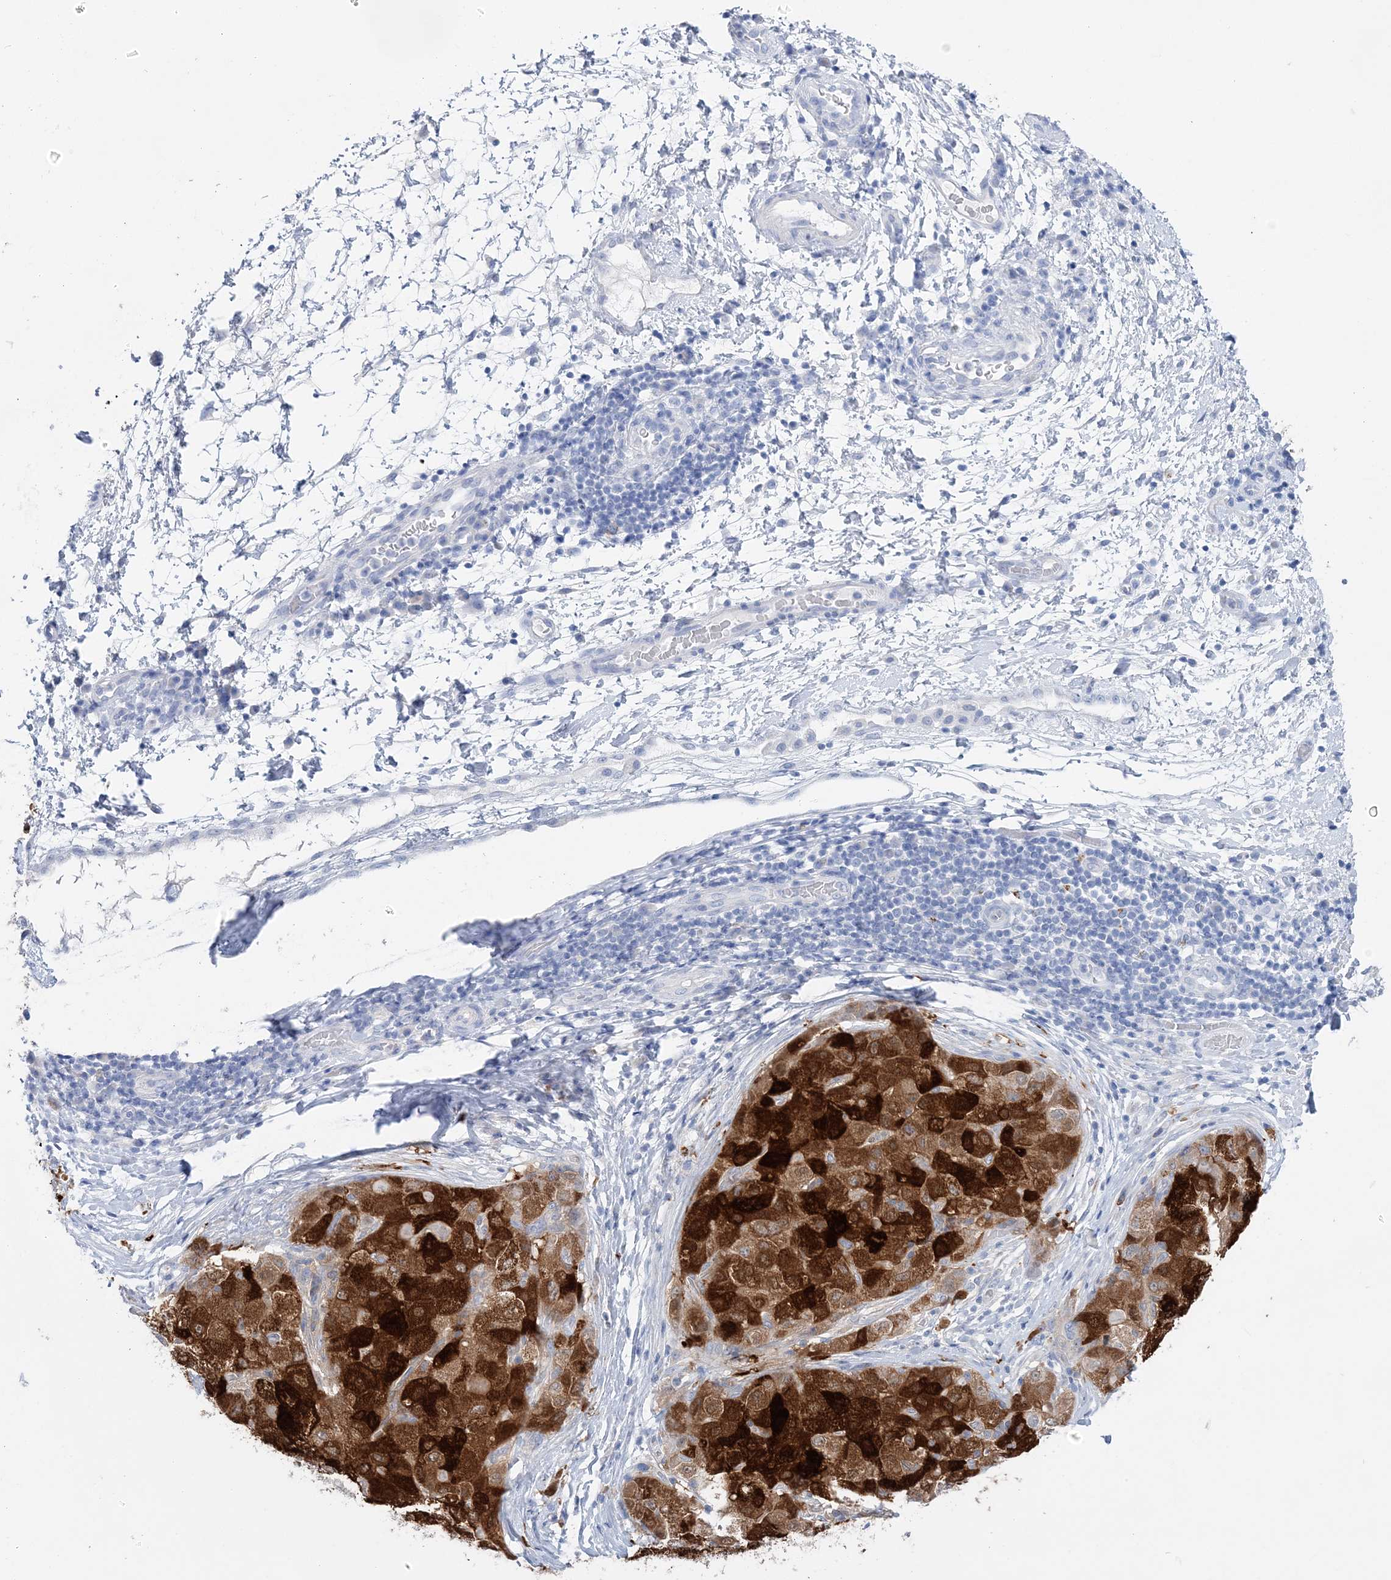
{"staining": {"intensity": "strong", "quantity": ">75%", "location": "cytoplasmic/membranous,nuclear"}, "tissue": "liver cancer", "cell_type": "Tumor cells", "image_type": "cancer", "snomed": [{"axis": "morphology", "description": "Carcinoma, Hepatocellular, NOS"}, {"axis": "topography", "description": "Liver"}], "caption": "Strong cytoplasmic/membranous and nuclear positivity for a protein is present in approximately >75% of tumor cells of liver cancer using IHC.", "gene": "HMGCS1", "patient": {"sex": "male", "age": 80}}